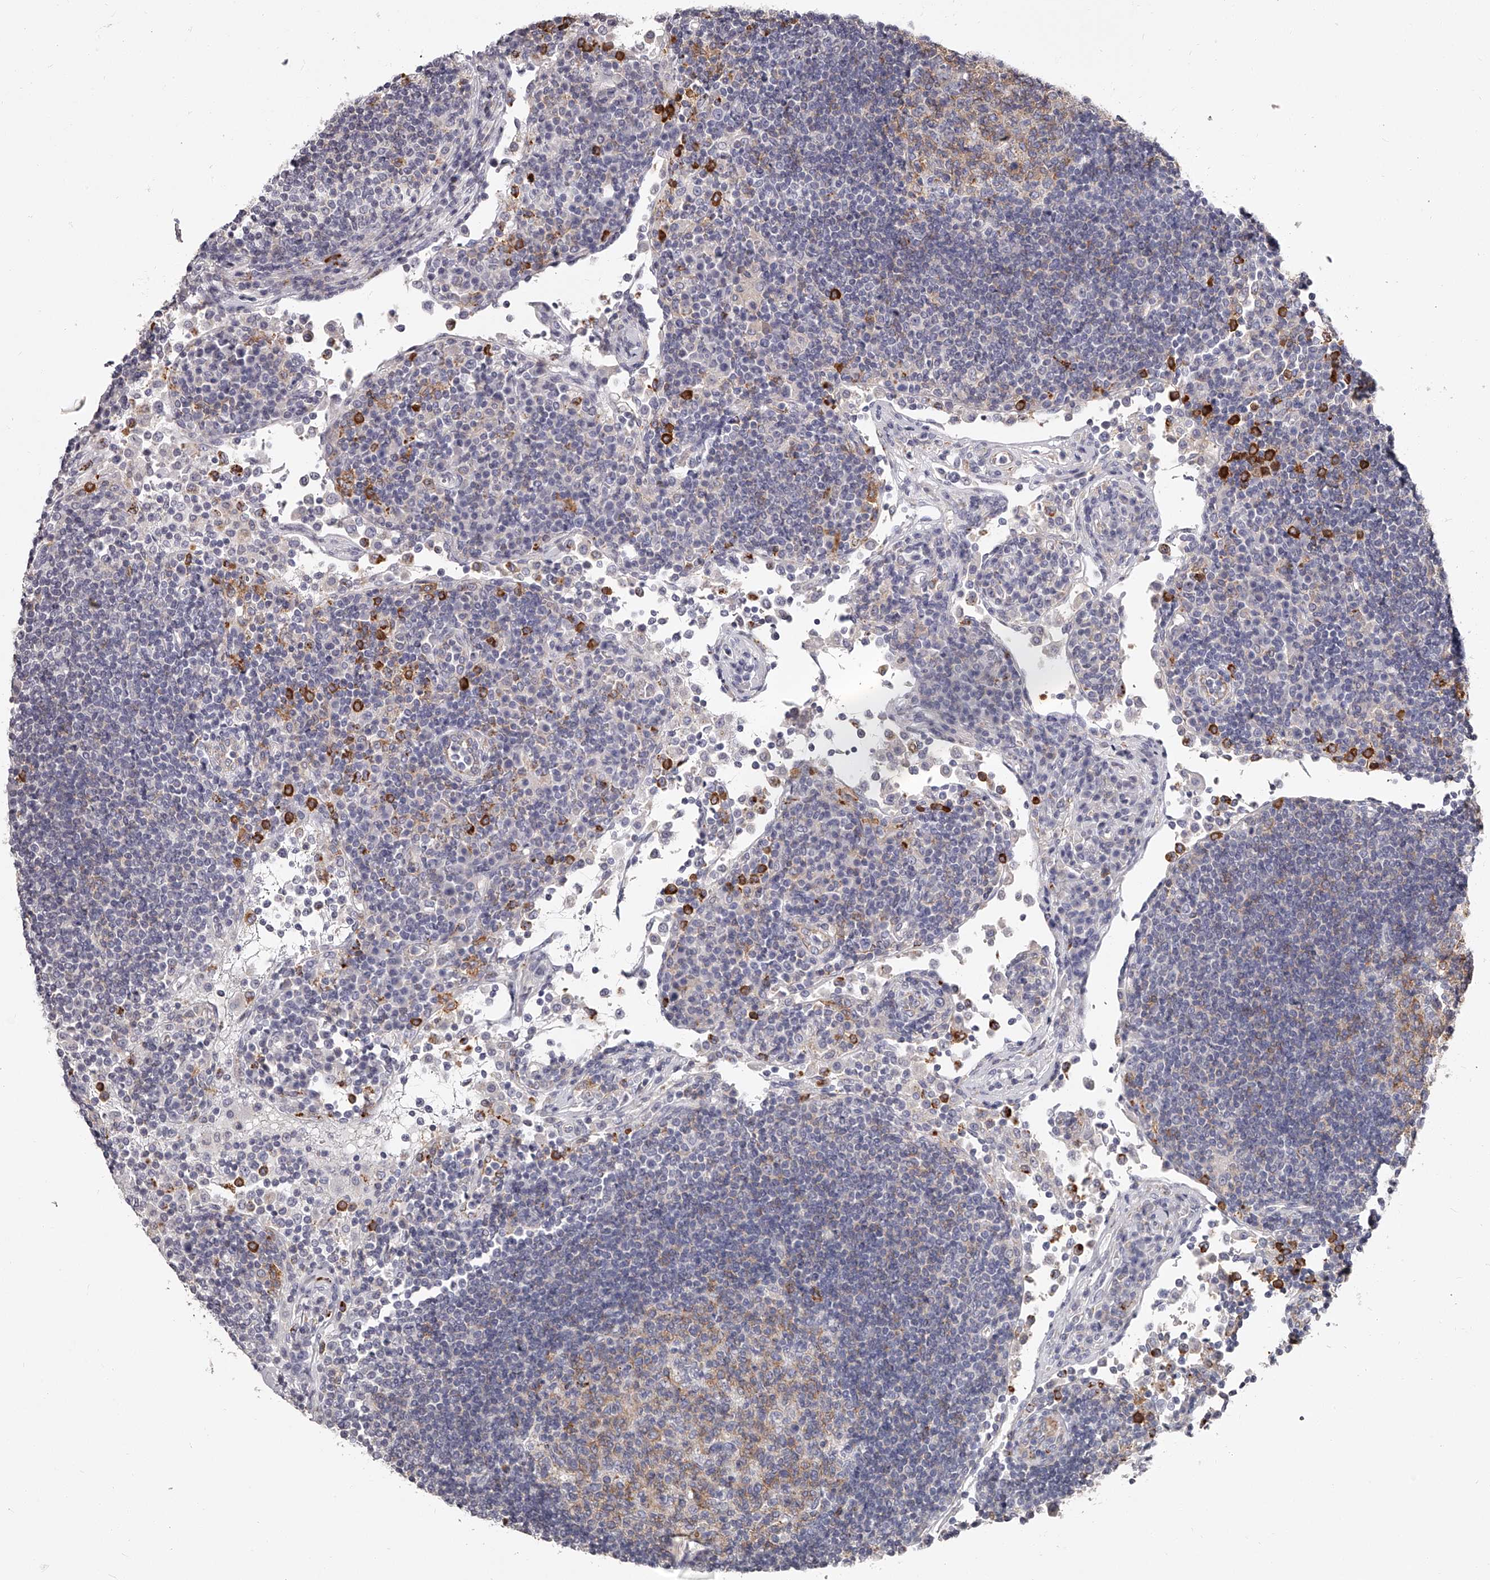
{"staining": {"intensity": "negative", "quantity": "none", "location": "none"}, "tissue": "lymph node", "cell_type": "Germinal center cells", "image_type": "normal", "snomed": [{"axis": "morphology", "description": "Normal tissue, NOS"}, {"axis": "topography", "description": "Lymph node"}], "caption": "This is a image of immunohistochemistry staining of unremarkable lymph node, which shows no positivity in germinal center cells. (DAB immunohistochemistry (IHC) visualized using brightfield microscopy, high magnification).", "gene": "PACSIN1", "patient": {"sex": "female", "age": 53}}